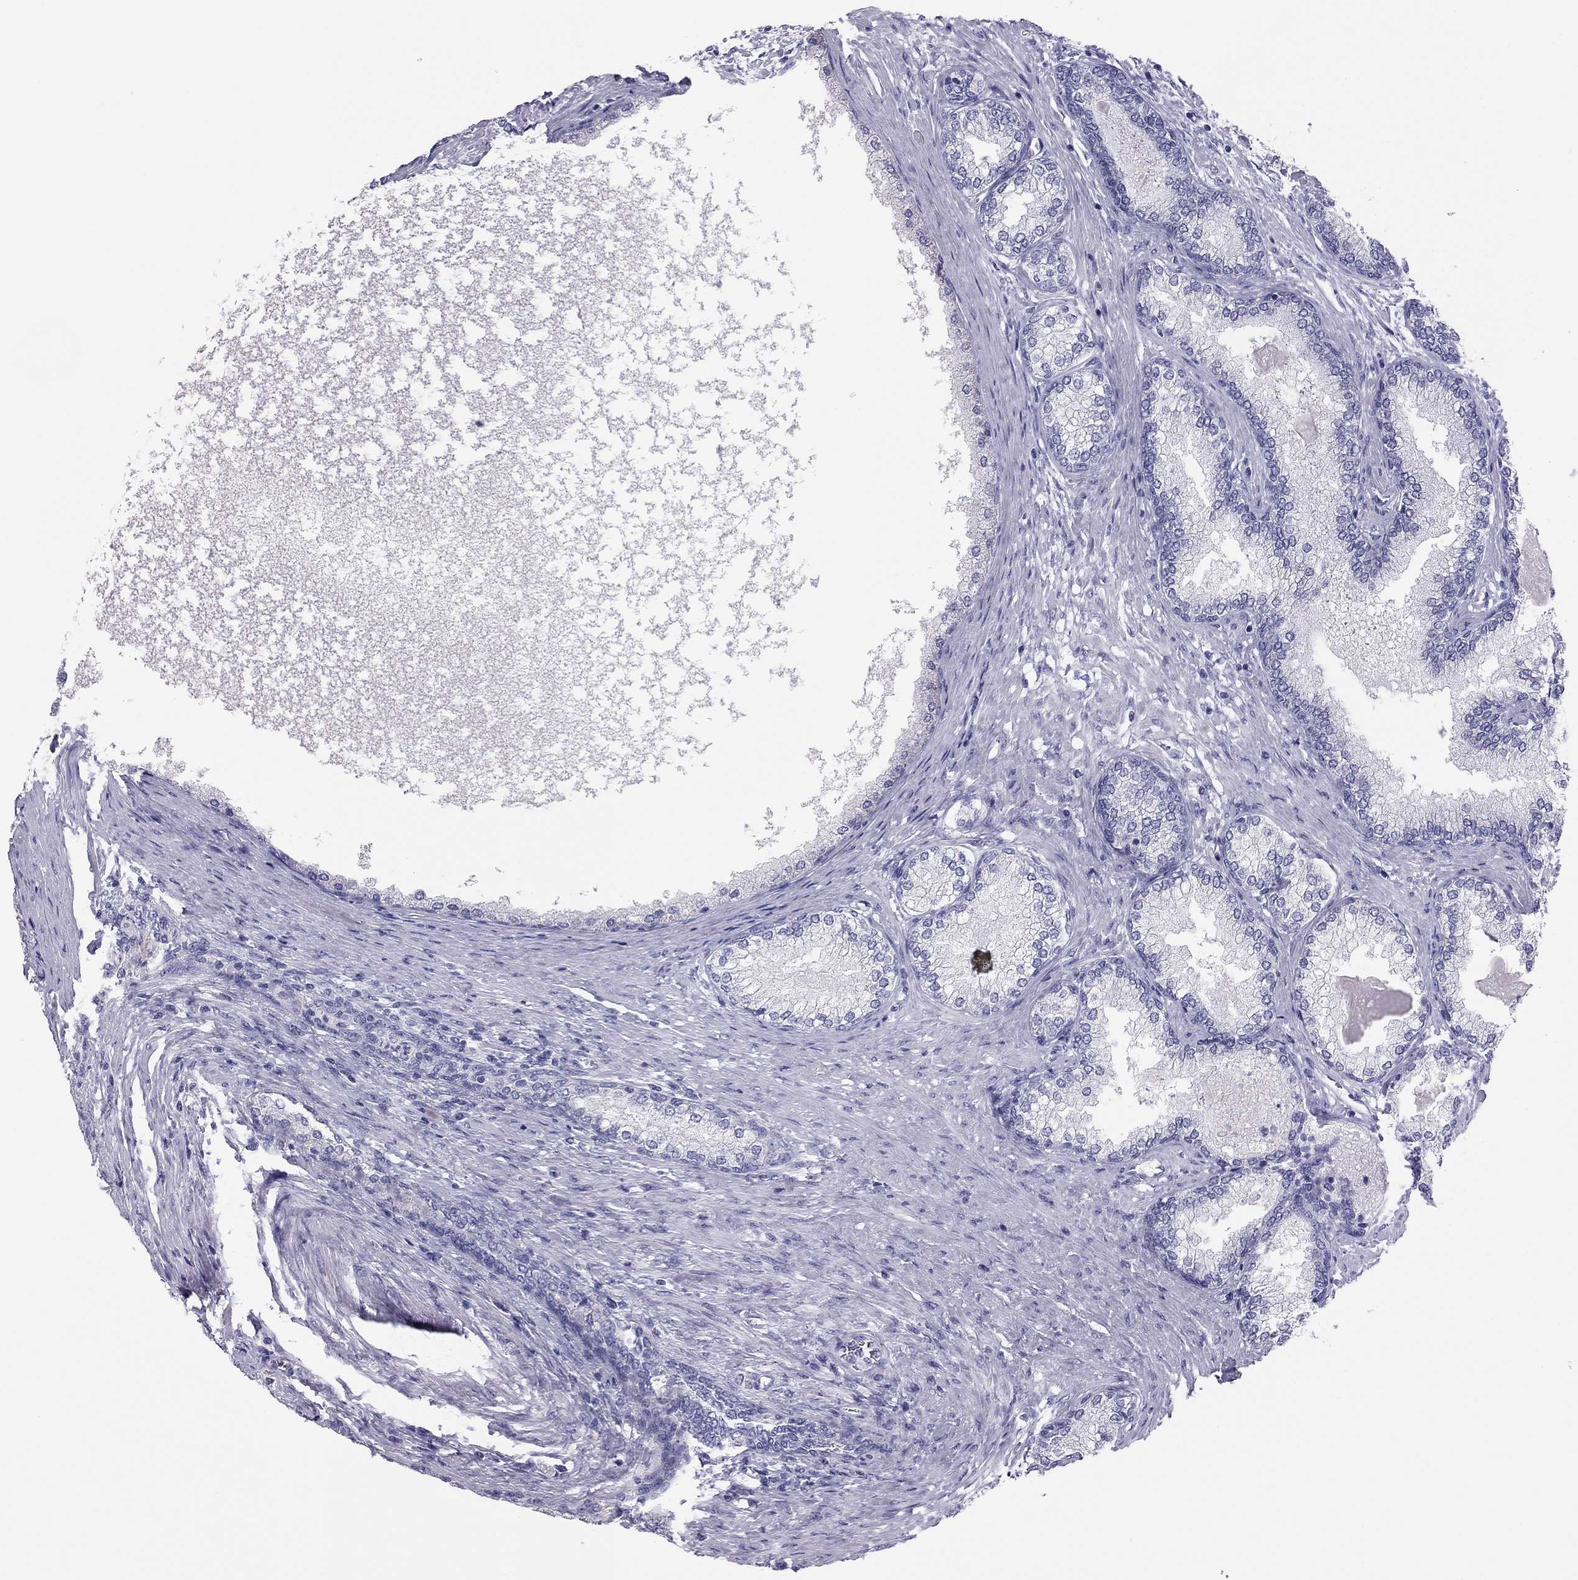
{"staining": {"intensity": "negative", "quantity": "none", "location": "none"}, "tissue": "prostate", "cell_type": "Glandular cells", "image_type": "normal", "snomed": [{"axis": "morphology", "description": "Normal tissue, NOS"}, {"axis": "topography", "description": "Prostate"}], "caption": "IHC photomicrograph of unremarkable prostate: human prostate stained with DAB demonstrates no significant protein staining in glandular cells. (Stains: DAB immunohistochemistry with hematoxylin counter stain, Microscopy: brightfield microscopy at high magnification).", "gene": "TRPM3", "patient": {"sex": "male", "age": 72}}